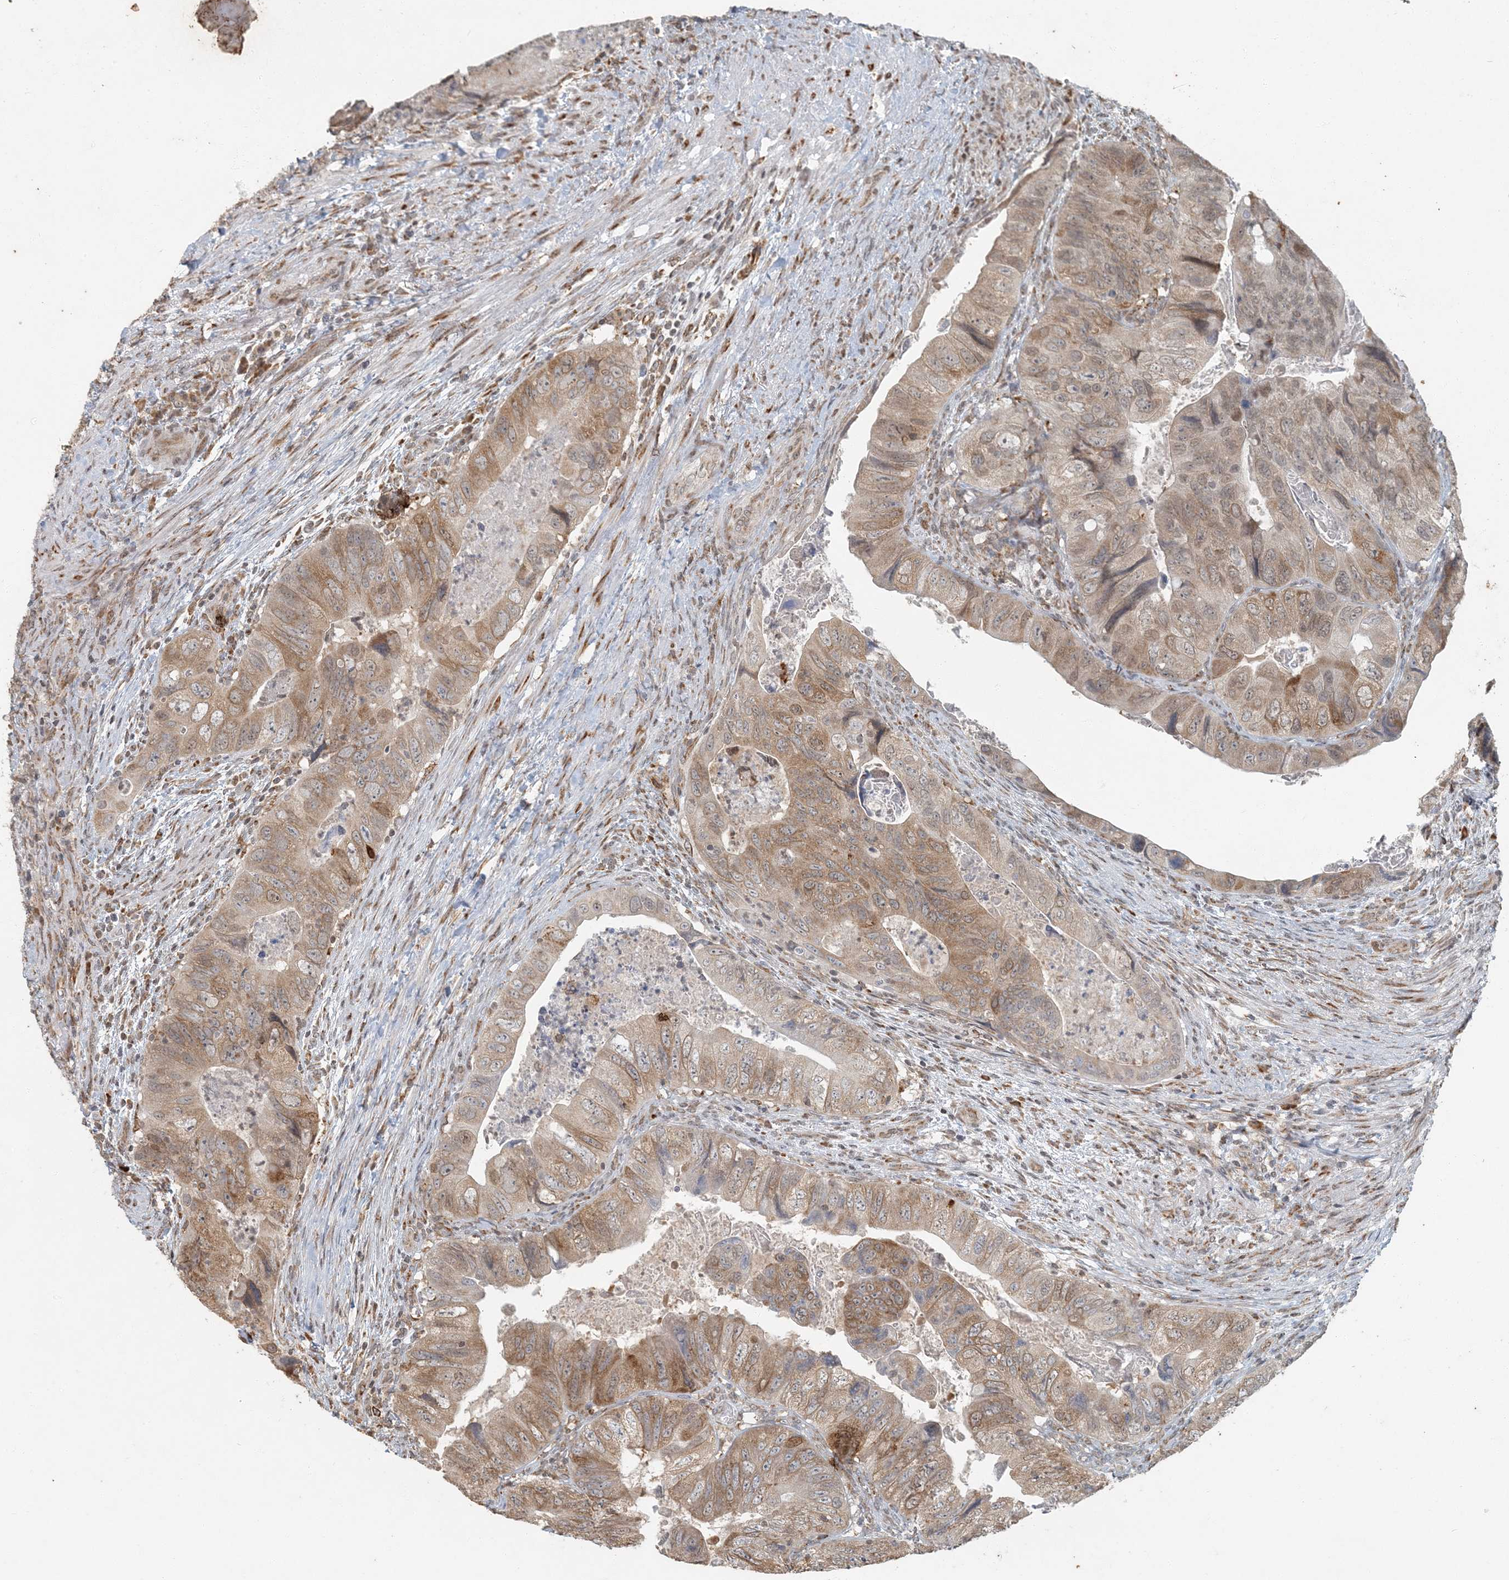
{"staining": {"intensity": "moderate", "quantity": ">75%", "location": "cytoplasmic/membranous,nuclear"}, "tissue": "colorectal cancer", "cell_type": "Tumor cells", "image_type": "cancer", "snomed": [{"axis": "morphology", "description": "Adenocarcinoma, NOS"}, {"axis": "topography", "description": "Rectum"}], "caption": "About >75% of tumor cells in adenocarcinoma (colorectal) exhibit moderate cytoplasmic/membranous and nuclear protein expression as visualized by brown immunohistochemical staining.", "gene": "AK9", "patient": {"sex": "male", "age": 63}}